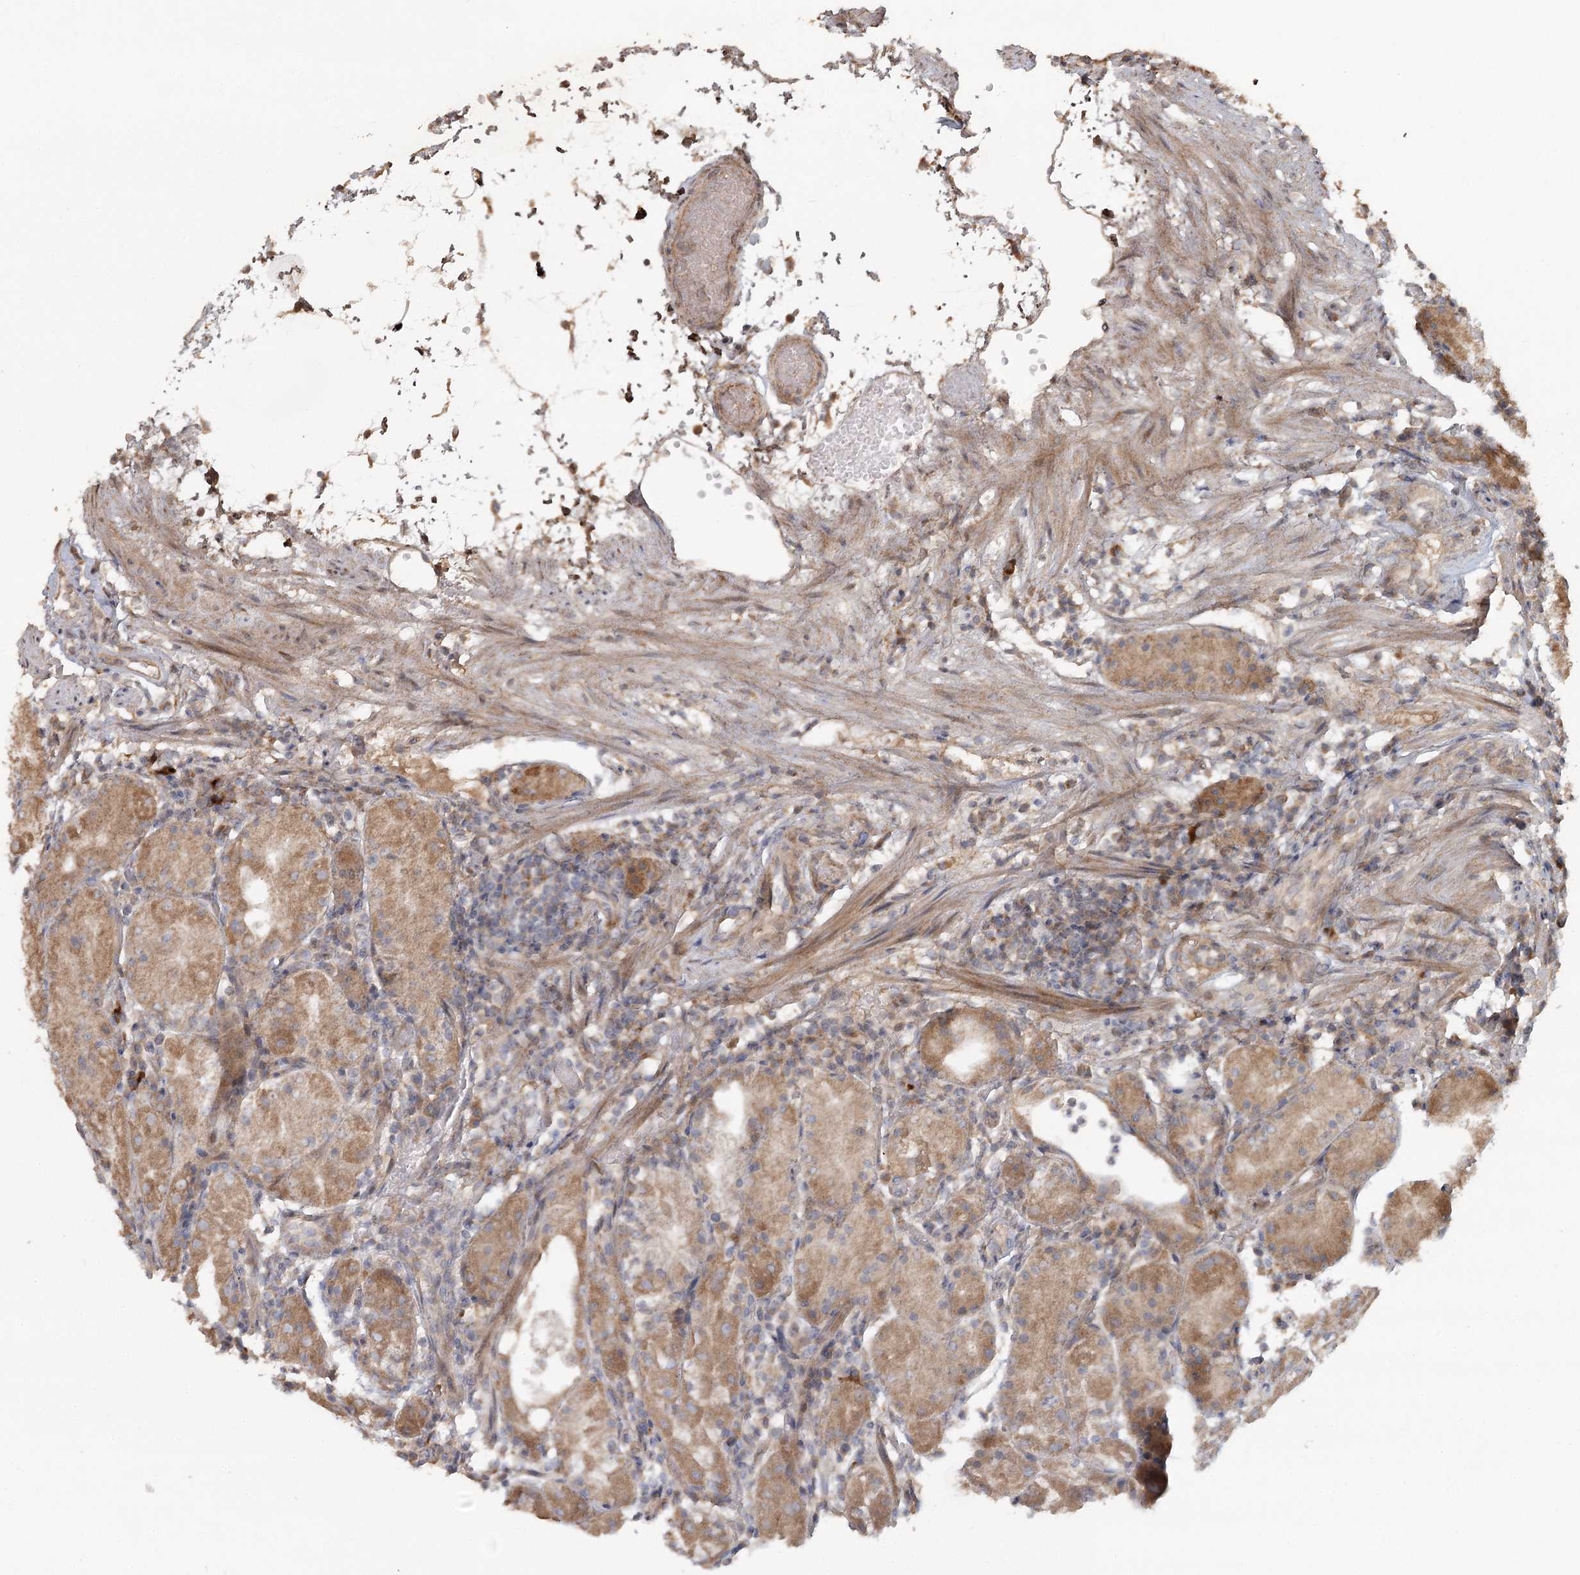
{"staining": {"intensity": "moderate", "quantity": ">75%", "location": "cytoplasmic/membranous"}, "tissue": "stomach", "cell_type": "Glandular cells", "image_type": "normal", "snomed": [{"axis": "morphology", "description": "Normal tissue, NOS"}, {"axis": "topography", "description": "Stomach"}, {"axis": "topography", "description": "Stomach, lower"}], "caption": "Moderate cytoplasmic/membranous expression is seen in approximately >75% of glandular cells in unremarkable stomach.", "gene": "OBSL1", "patient": {"sex": "female", "age": 75}}